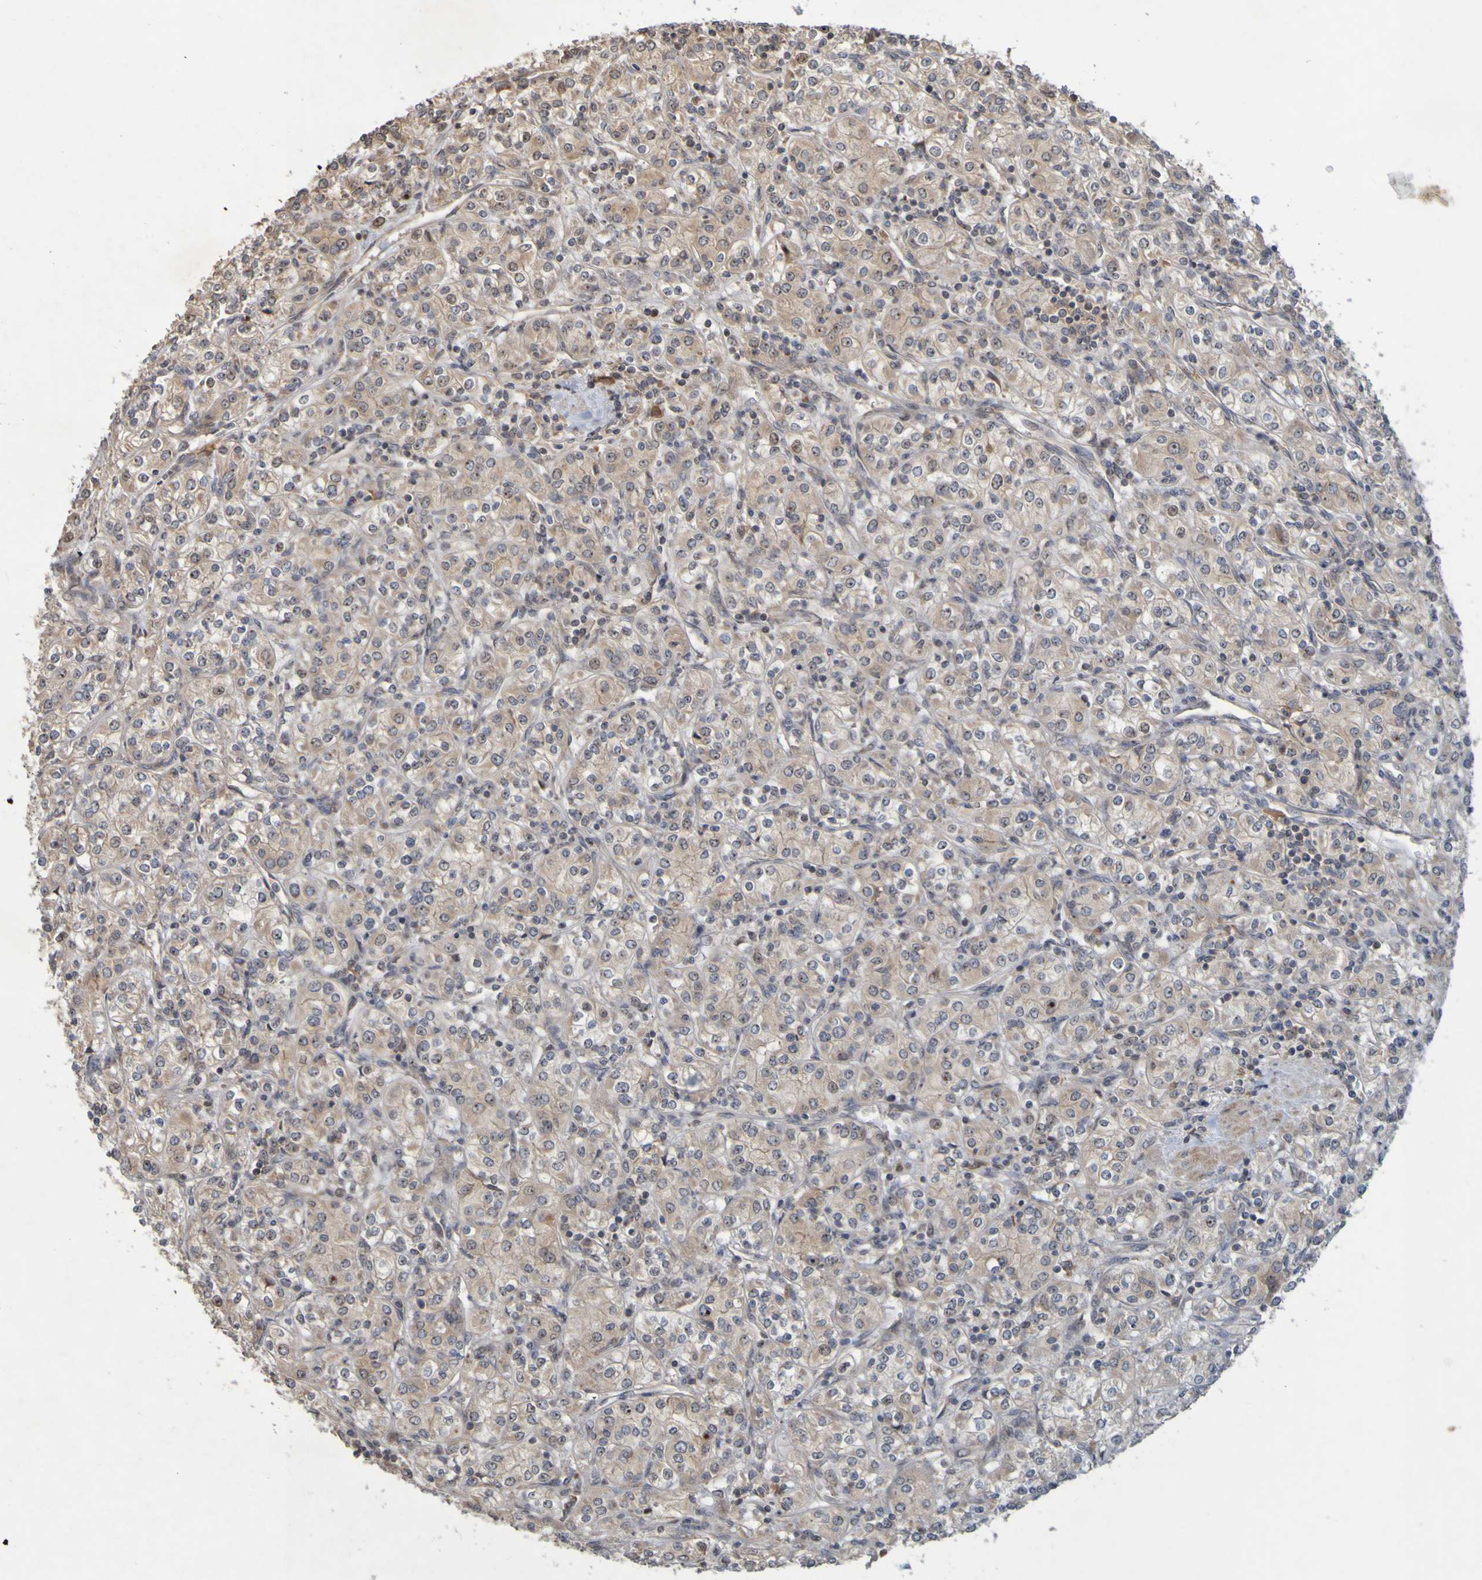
{"staining": {"intensity": "weak", "quantity": ">75%", "location": "cytoplasmic/membranous"}, "tissue": "renal cancer", "cell_type": "Tumor cells", "image_type": "cancer", "snomed": [{"axis": "morphology", "description": "Adenocarcinoma, NOS"}, {"axis": "topography", "description": "Kidney"}], "caption": "Immunohistochemistry (IHC) (DAB (3,3'-diaminobenzidine)) staining of renal cancer displays weak cytoplasmic/membranous protein staining in approximately >75% of tumor cells. (DAB = brown stain, brightfield microscopy at high magnification).", "gene": "TMBIM1", "patient": {"sex": "male", "age": 77}}